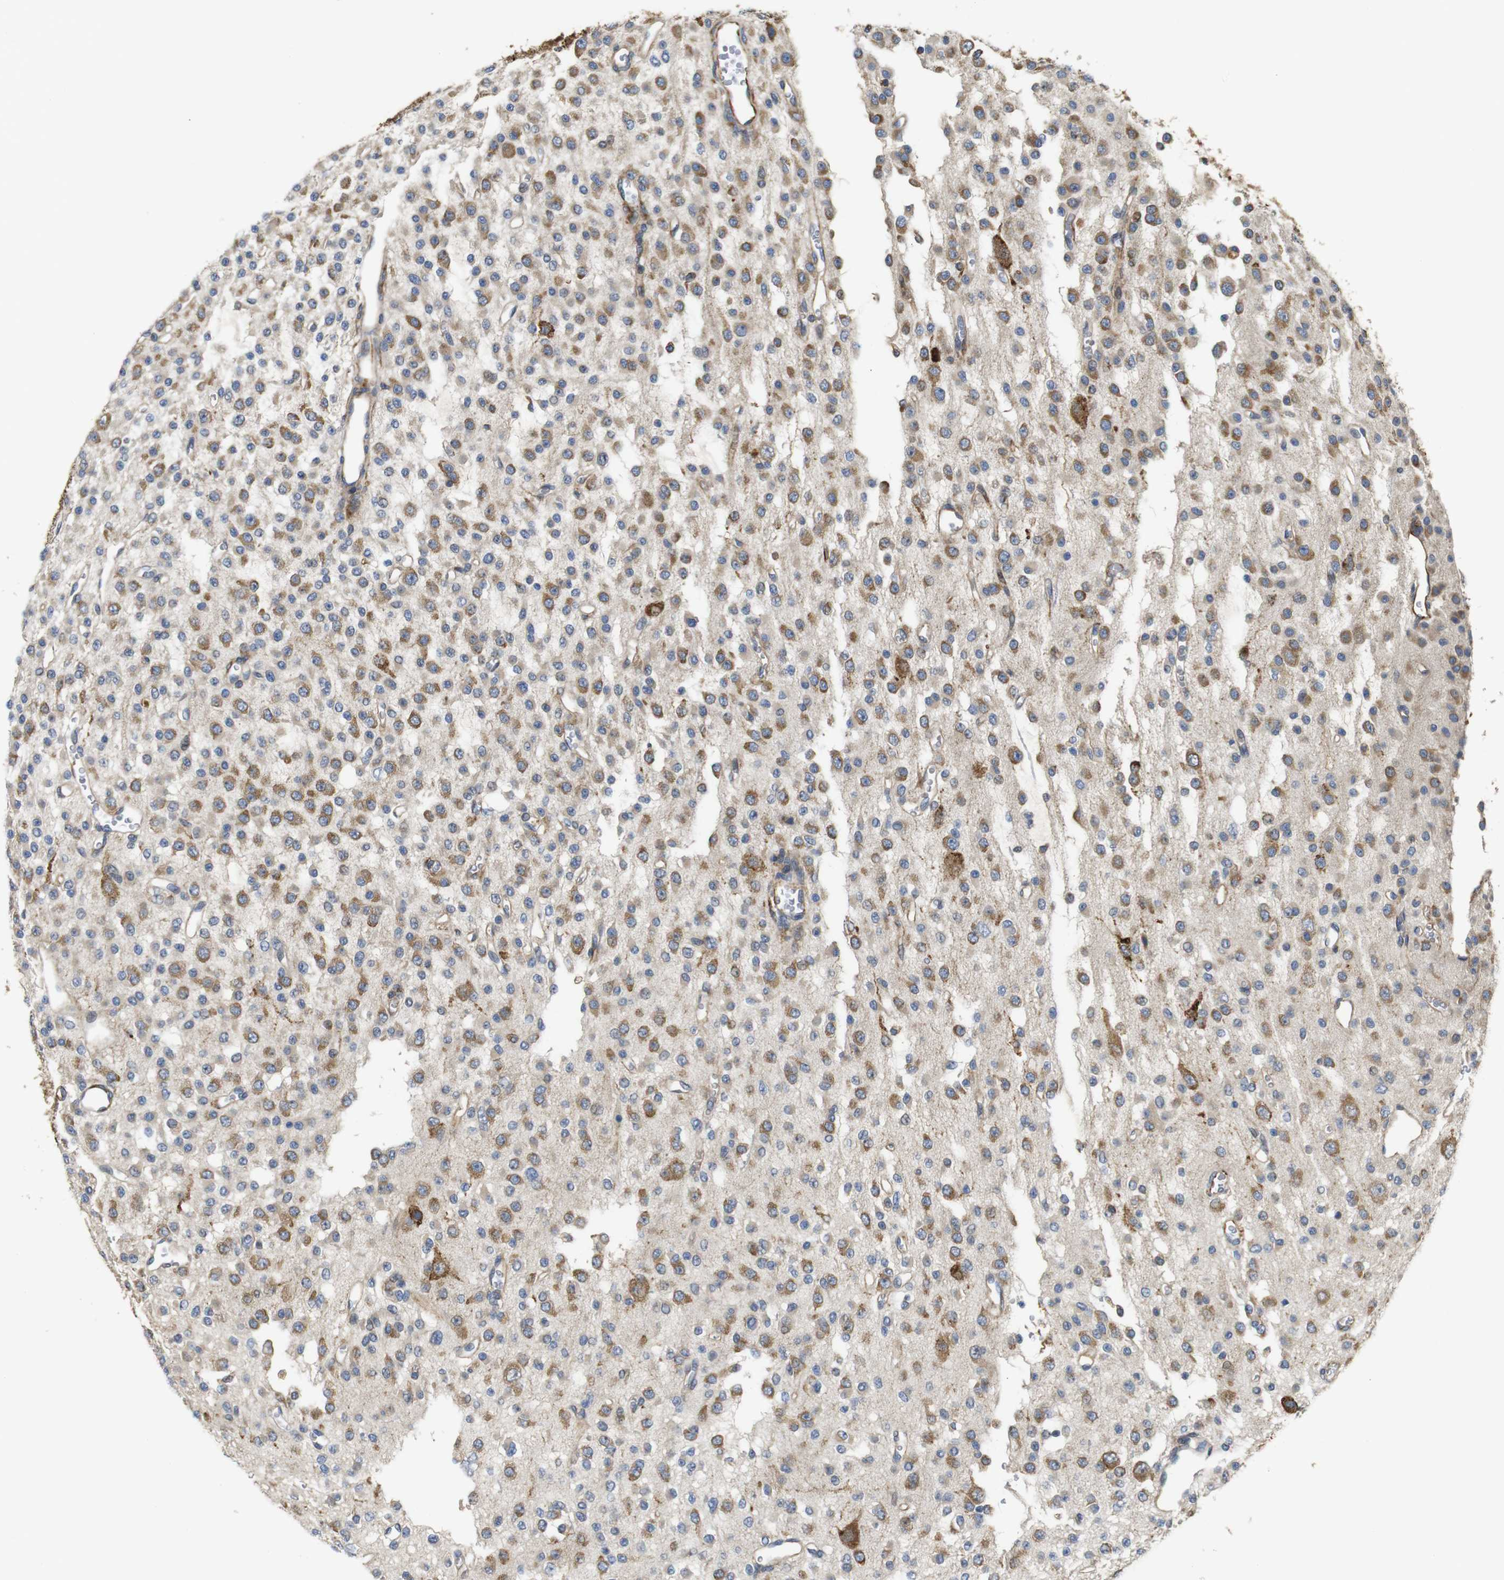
{"staining": {"intensity": "moderate", "quantity": ">75%", "location": "cytoplasmic/membranous"}, "tissue": "glioma", "cell_type": "Tumor cells", "image_type": "cancer", "snomed": [{"axis": "morphology", "description": "Glioma, malignant, Low grade"}, {"axis": "topography", "description": "Brain"}], "caption": "Human glioma stained with a protein marker reveals moderate staining in tumor cells.", "gene": "UBE2G2", "patient": {"sex": "male", "age": 38}}